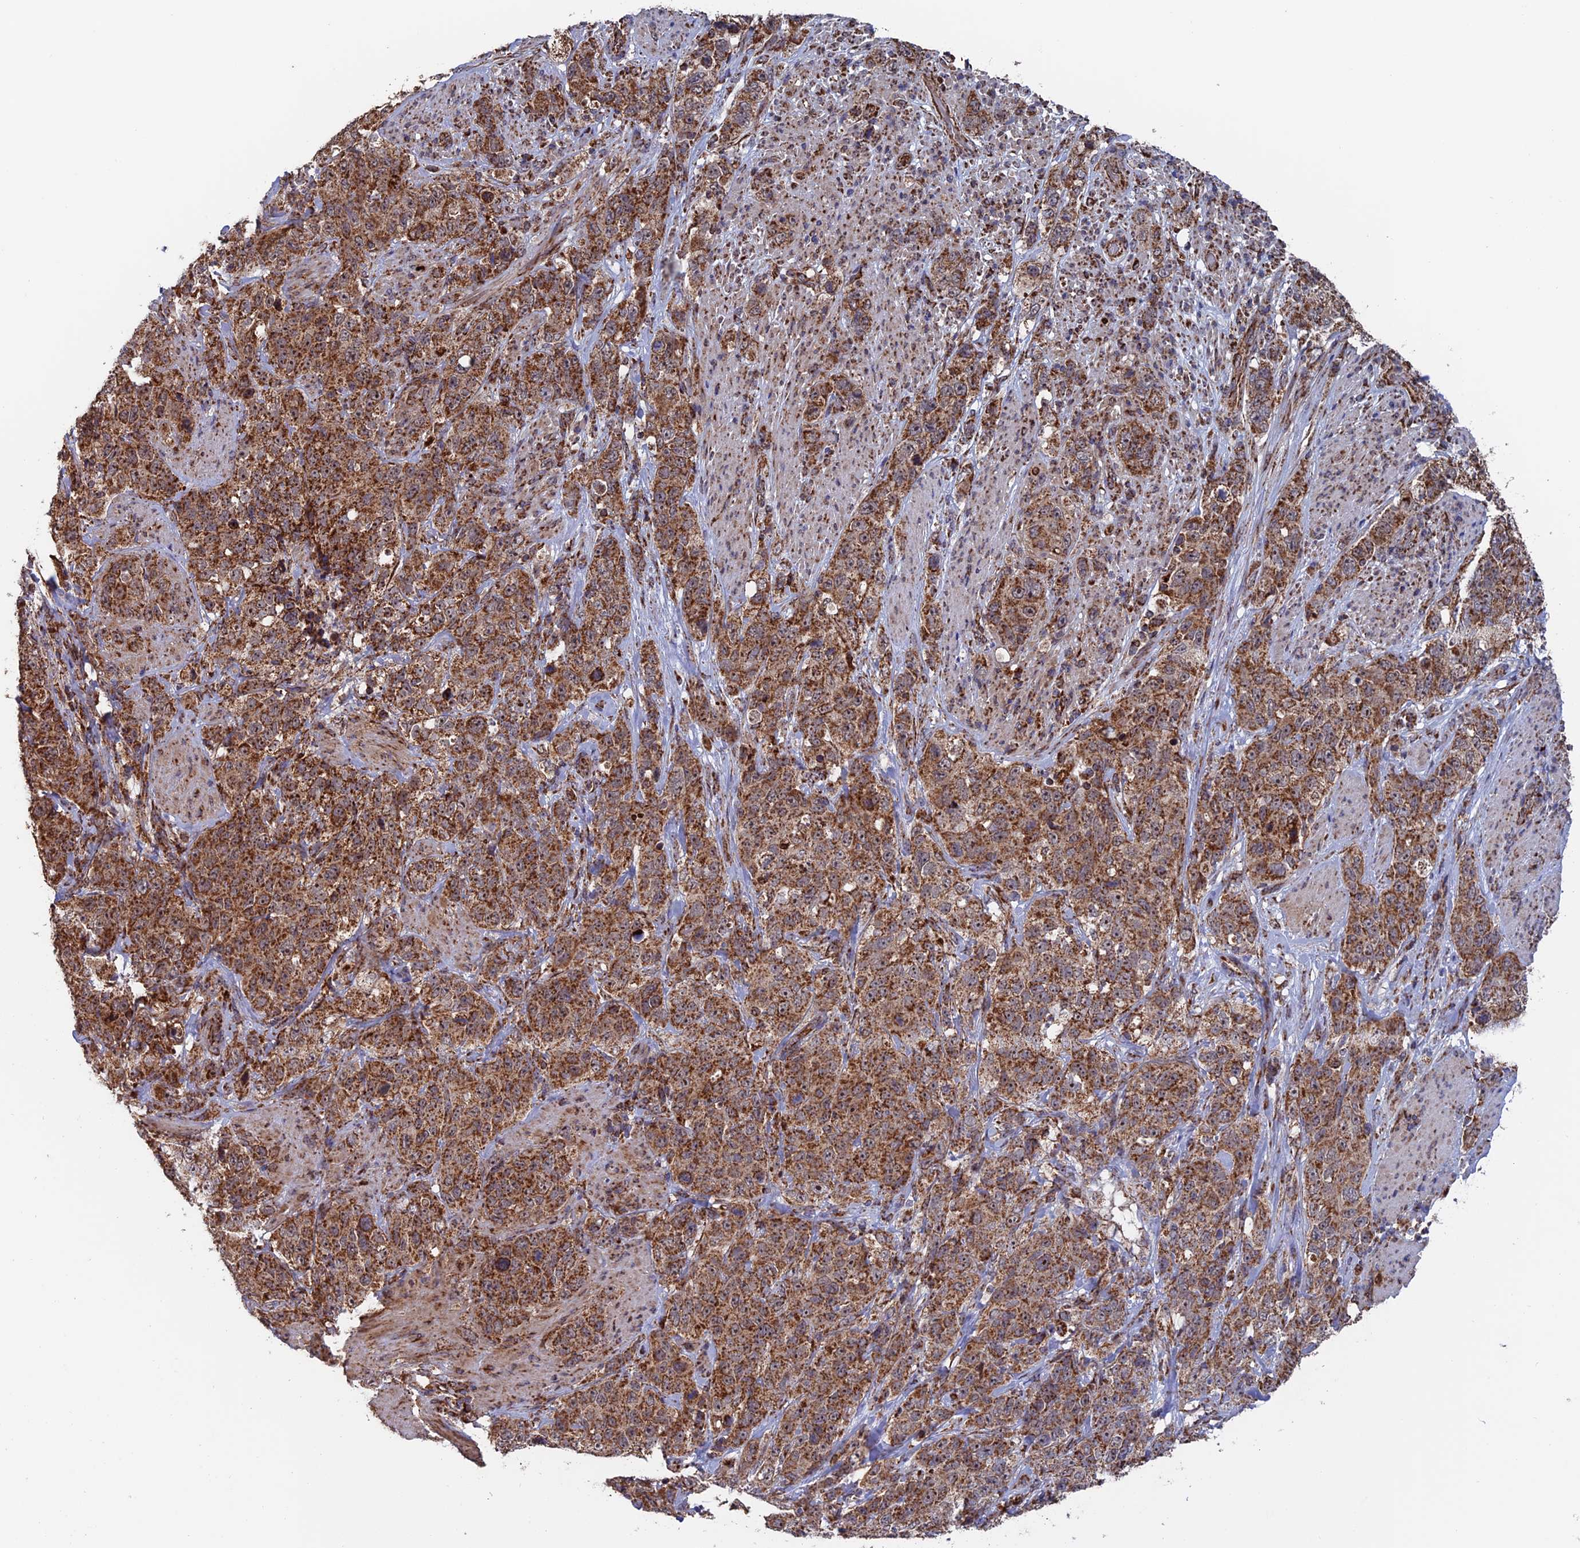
{"staining": {"intensity": "moderate", "quantity": ">75%", "location": "cytoplasmic/membranous"}, "tissue": "stomach cancer", "cell_type": "Tumor cells", "image_type": "cancer", "snomed": [{"axis": "morphology", "description": "Adenocarcinoma, NOS"}, {"axis": "topography", "description": "Stomach"}], "caption": "The immunohistochemical stain shows moderate cytoplasmic/membranous positivity in tumor cells of stomach cancer tissue.", "gene": "DTYMK", "patient": {"sex": "male", "age": 48}}